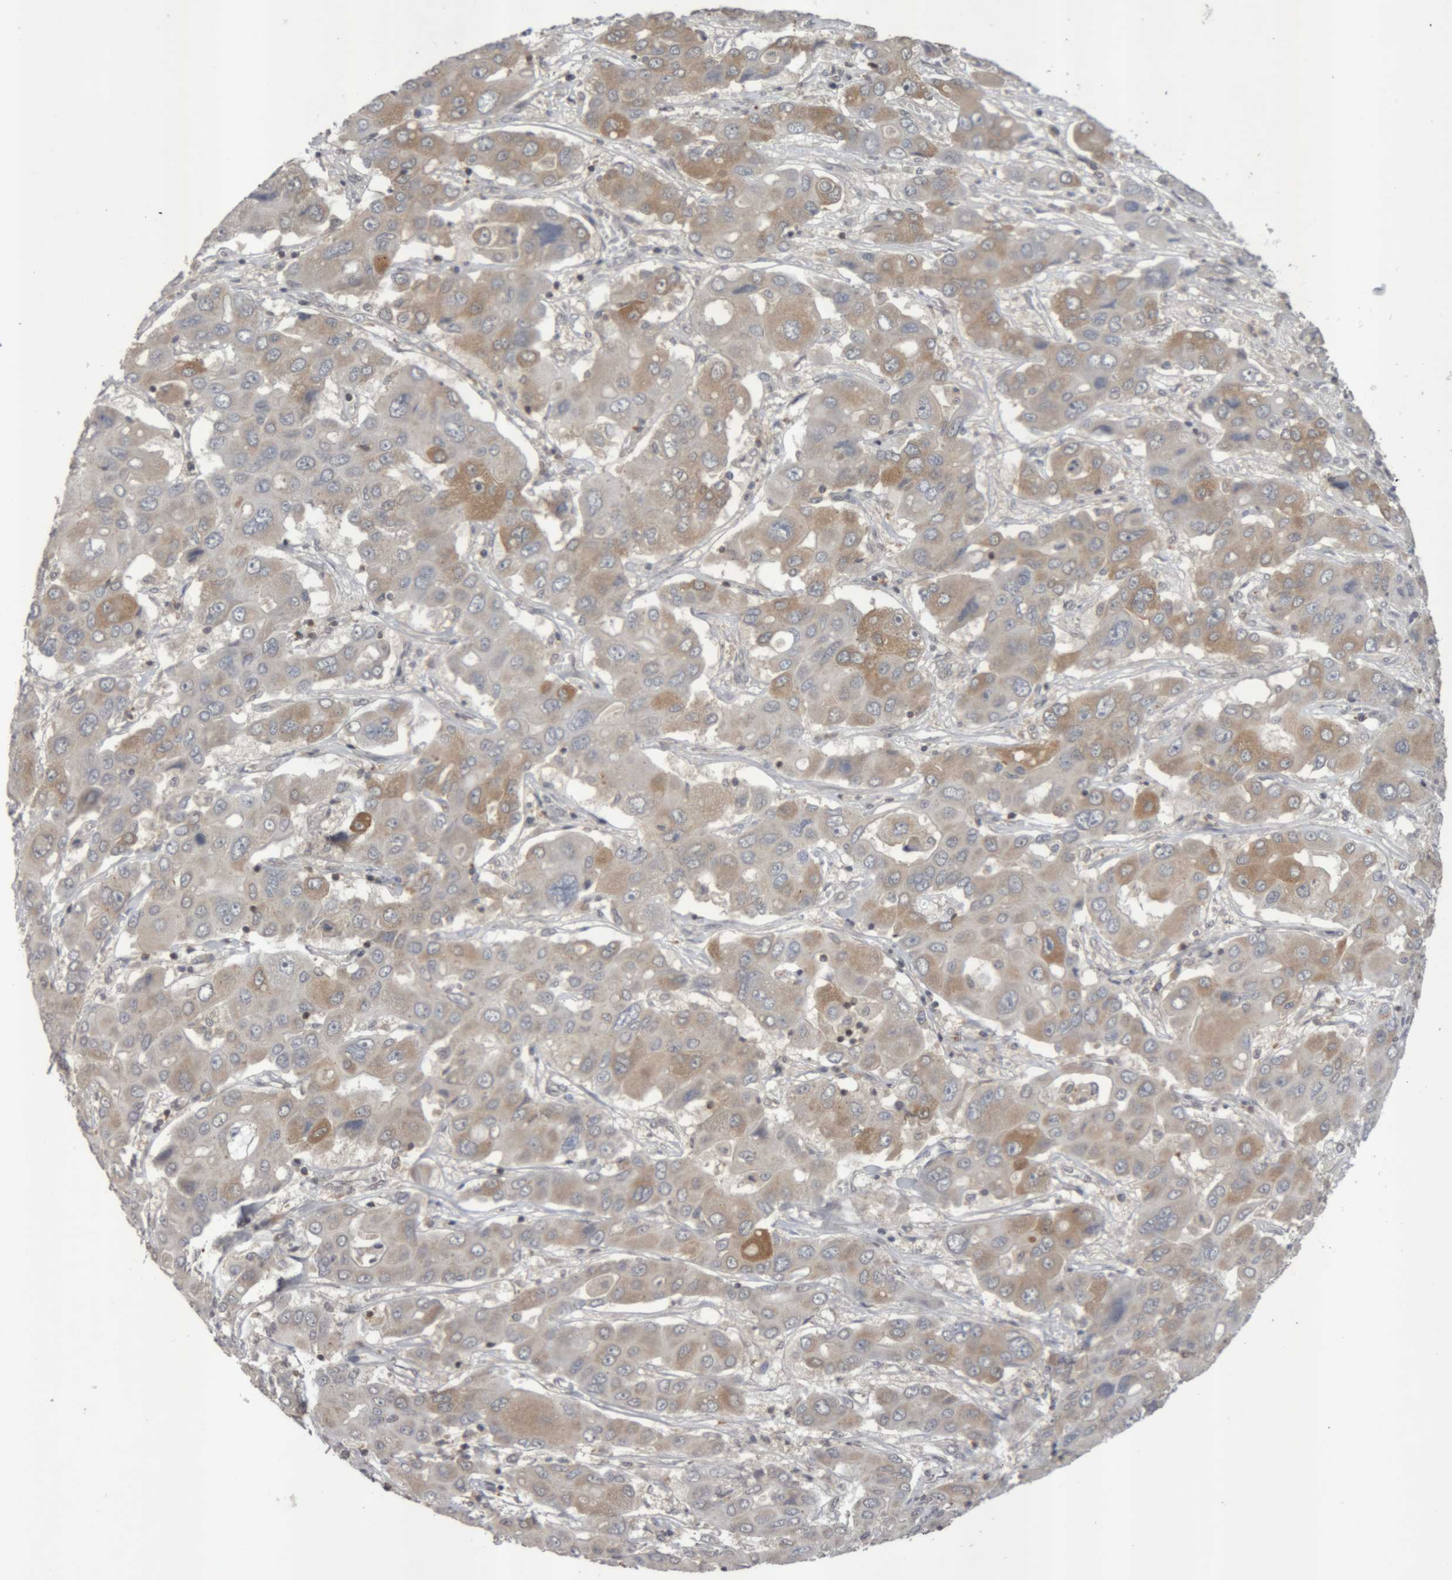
{"staining": {"intensity": "moderate", "quantity": "25%-75%", "location": "cytoplasmic/membranous"}, "tissue": "liver cancer", "cell_type": "Tumor cells", "image_type": "cancer", "snomed": [{"axis": "morphology", "description": "Cholangiocarcinoma"}, {"axis": "topography", "description": "Liver"}], "caption": "Brown immunohistochemical staining in liver cholangiocarcinoma displays moderate cytoplasmic/membranous expression in approximately 25%-75% of tumor cells. (DAB IHC, brown staining for protein, blue staining for nuclei).", "gene": "NFATC2", "patient": {"sex": "male", "age": 67}}